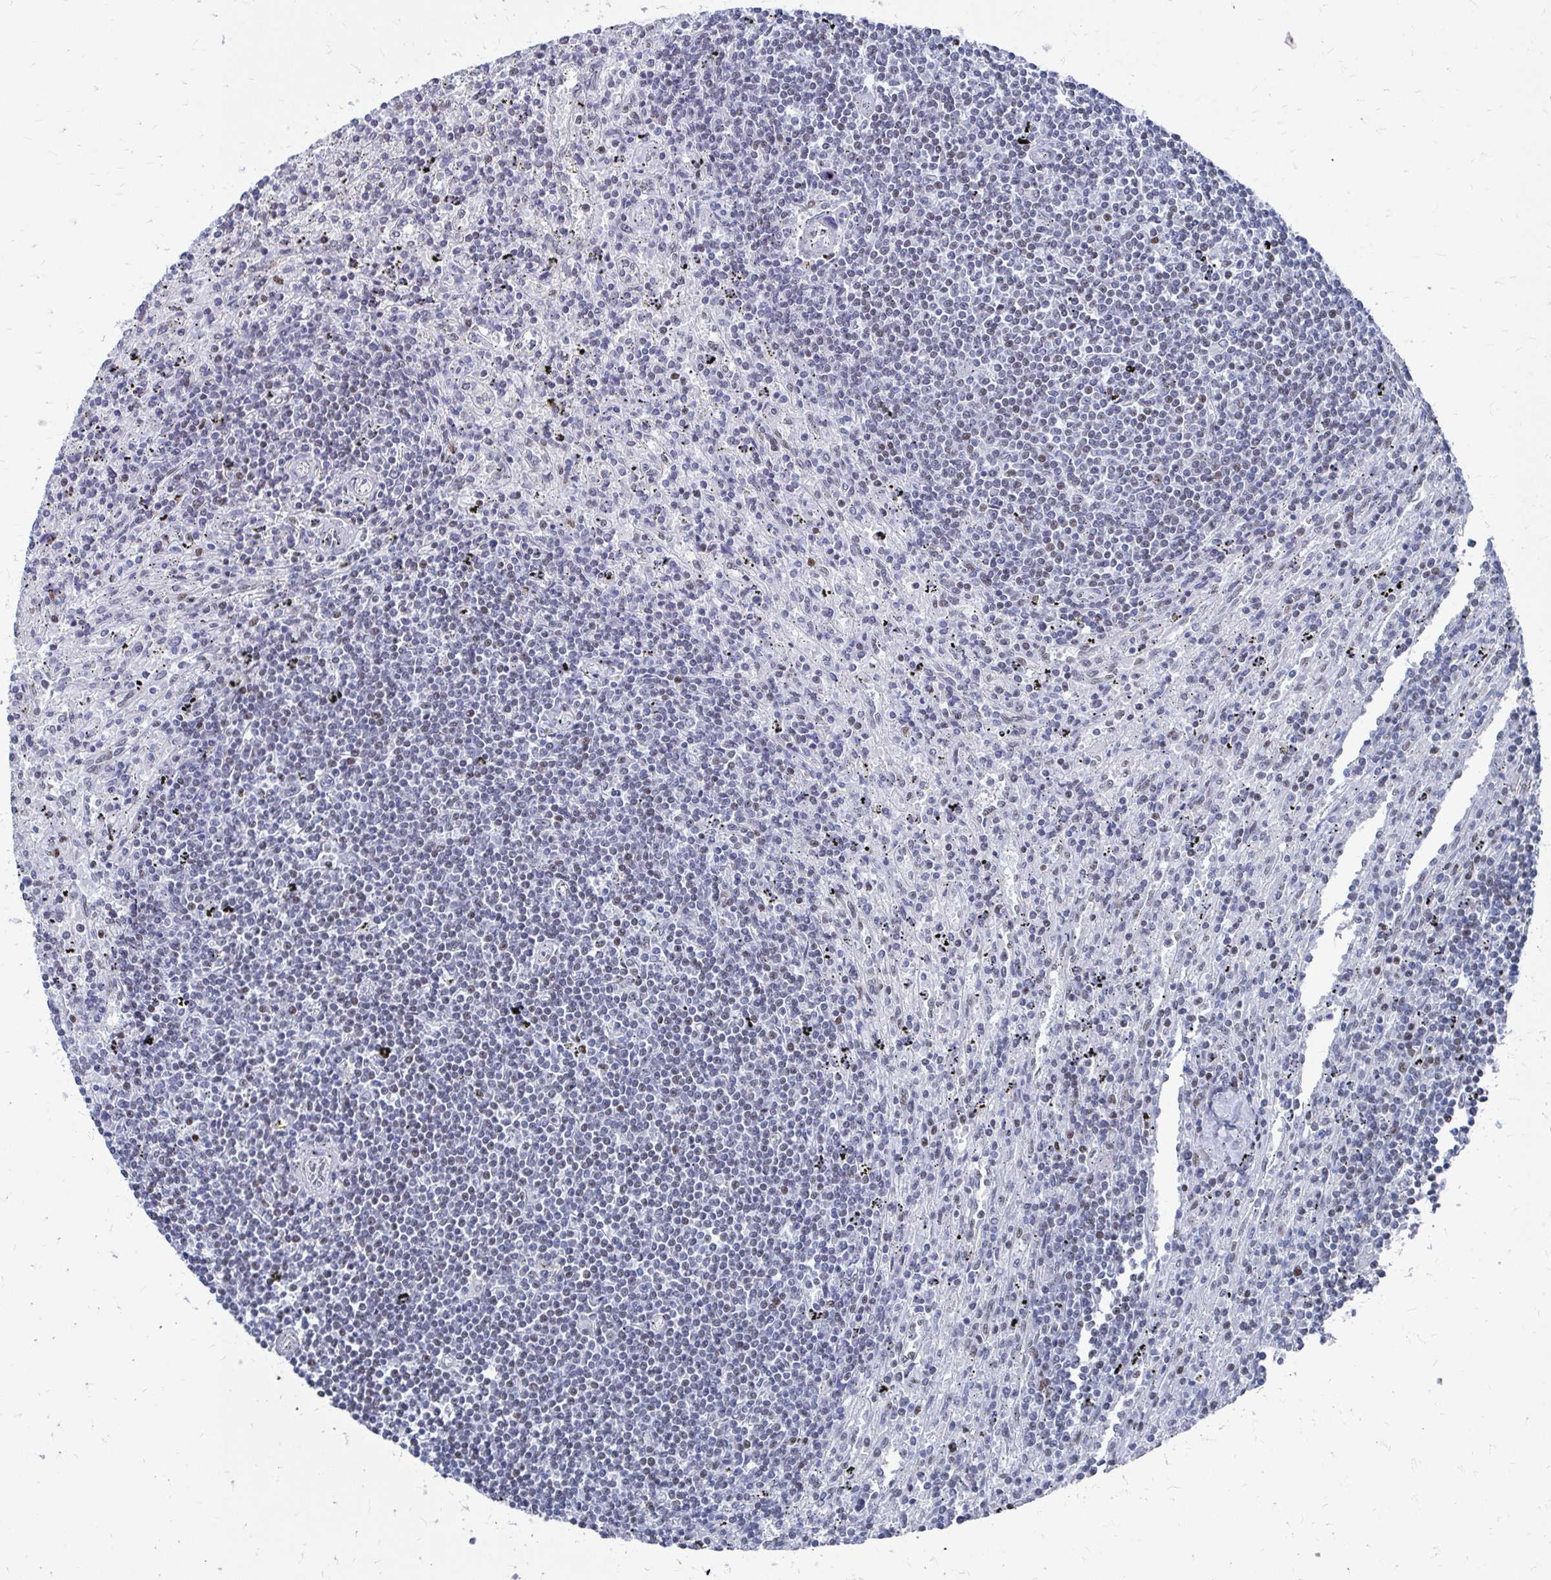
{"staining": {"intensity": "negative", "quantity": "none", "location": "none"}, "tissue": "lymphoma", "cell_type": "Tumor cells", "image_type": "cancer", "snomed": [{"axis": "morphology", "description": "Malignant lymphoma, non-Hodgkin's type, Low grade"}, {"axis": "topography", "description": "Spleen"}], "caption": "This is a image of immunohistochemistry (IHC) staining of malignant lymphoma, non-Hodgkin's type (low-grade), which shows no positivity in tumor cells.", "gene": "CDIN1", "patient": {"sex": "male", "age": 76}}